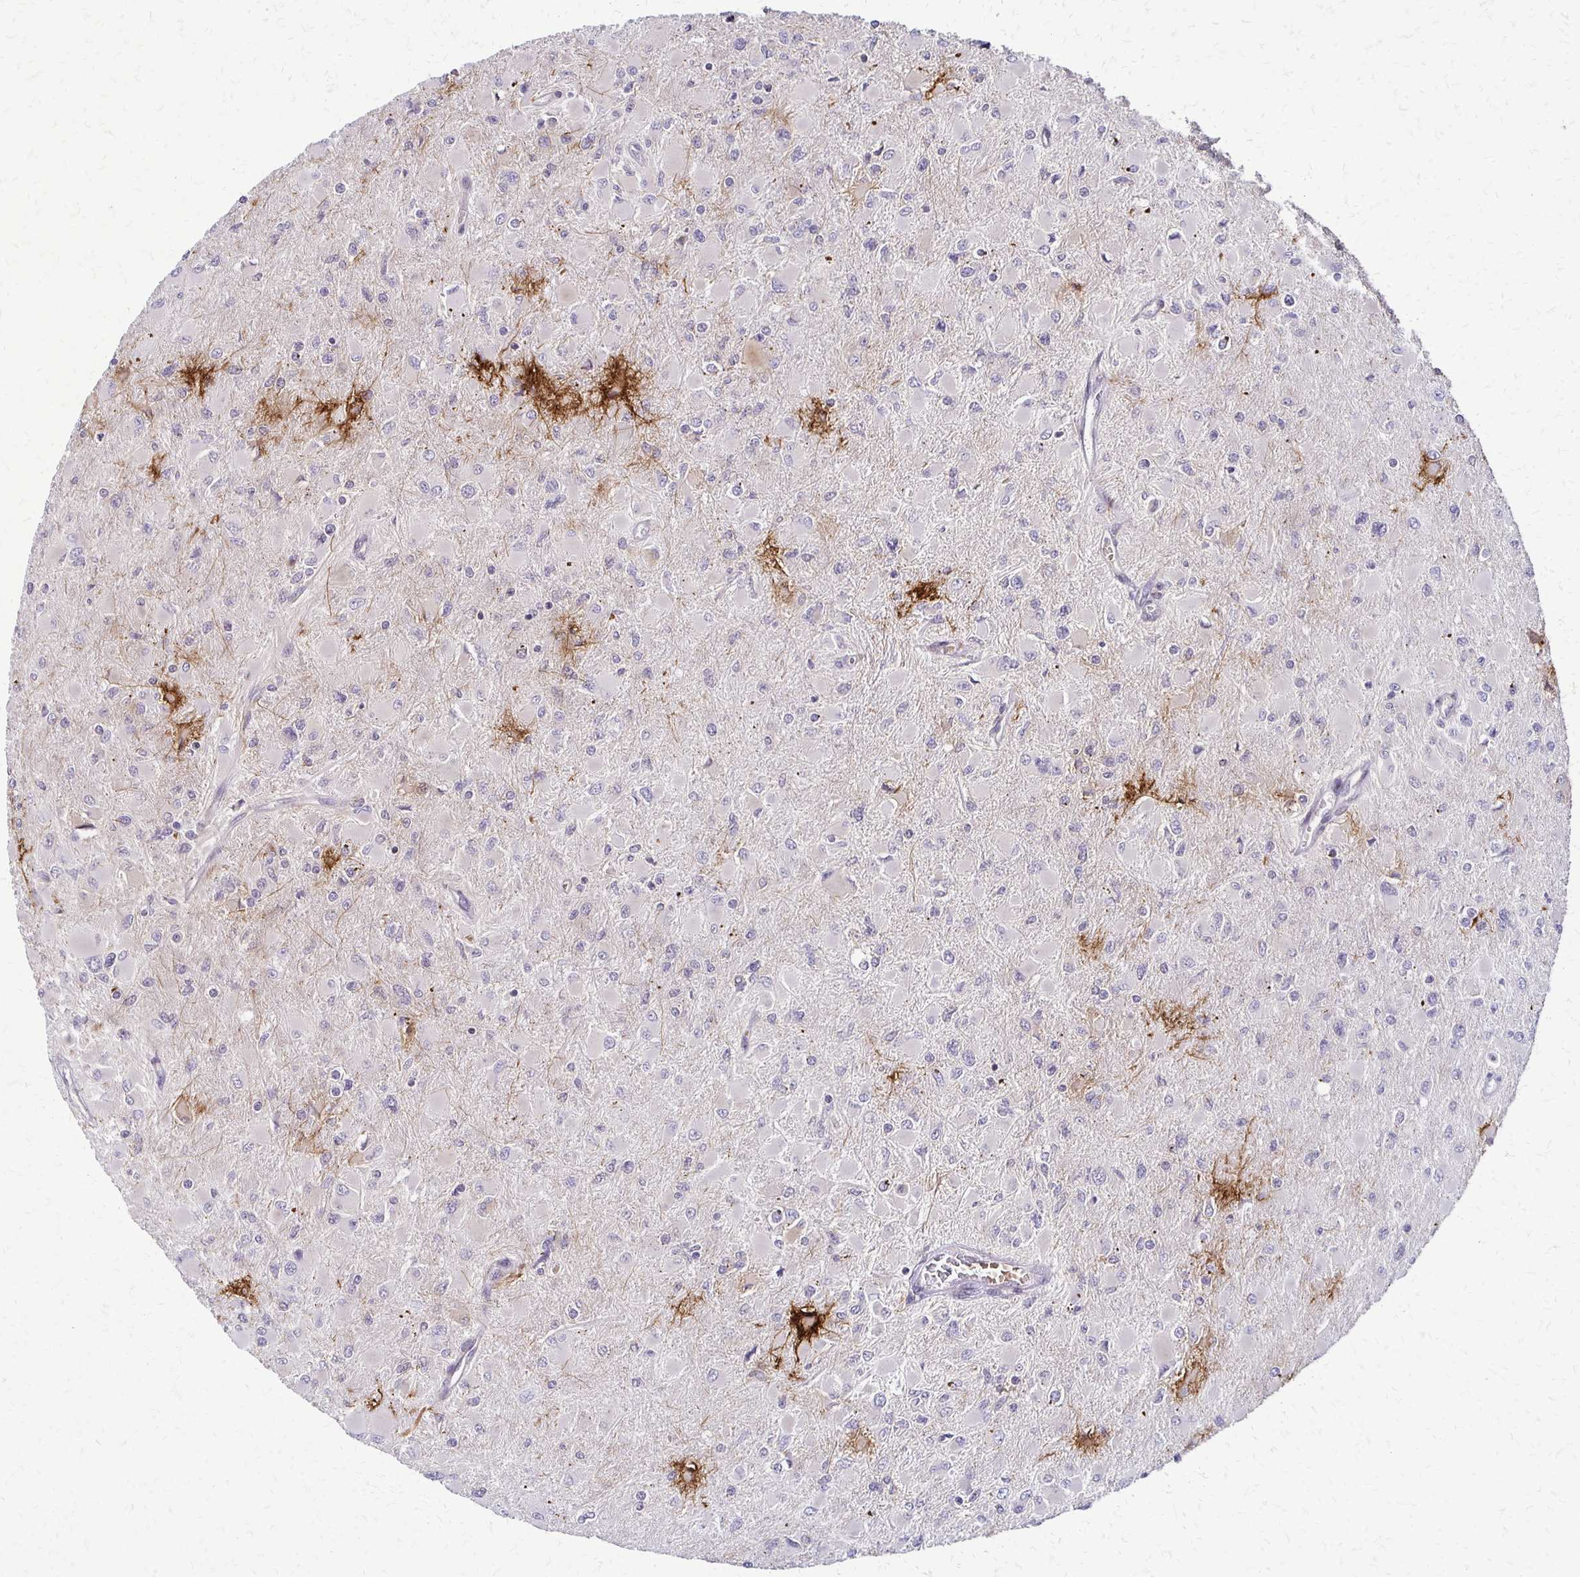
{"staining": {"intensity": "negative", "quantity": "none", "location": "none"}, "tissue": "glioma", "cell_type": "Tumor cells", "image_type": "cancer", "snomed": [{"axis": "morphology", "description": "Glioma, malignant, High grade"}, {"axis": "topography", "description": "Cerebral cortex"}], "caption": "High-grade glioma (malignant) was stained to show a protein in brown. There is no significant positivity in tumor cells. (DAB immunohistochemistry (IHC) visualized using brightfield microscopy, high magnification).", "gene": "TRIR", "patient": {"sex": "female", "age": 36}}